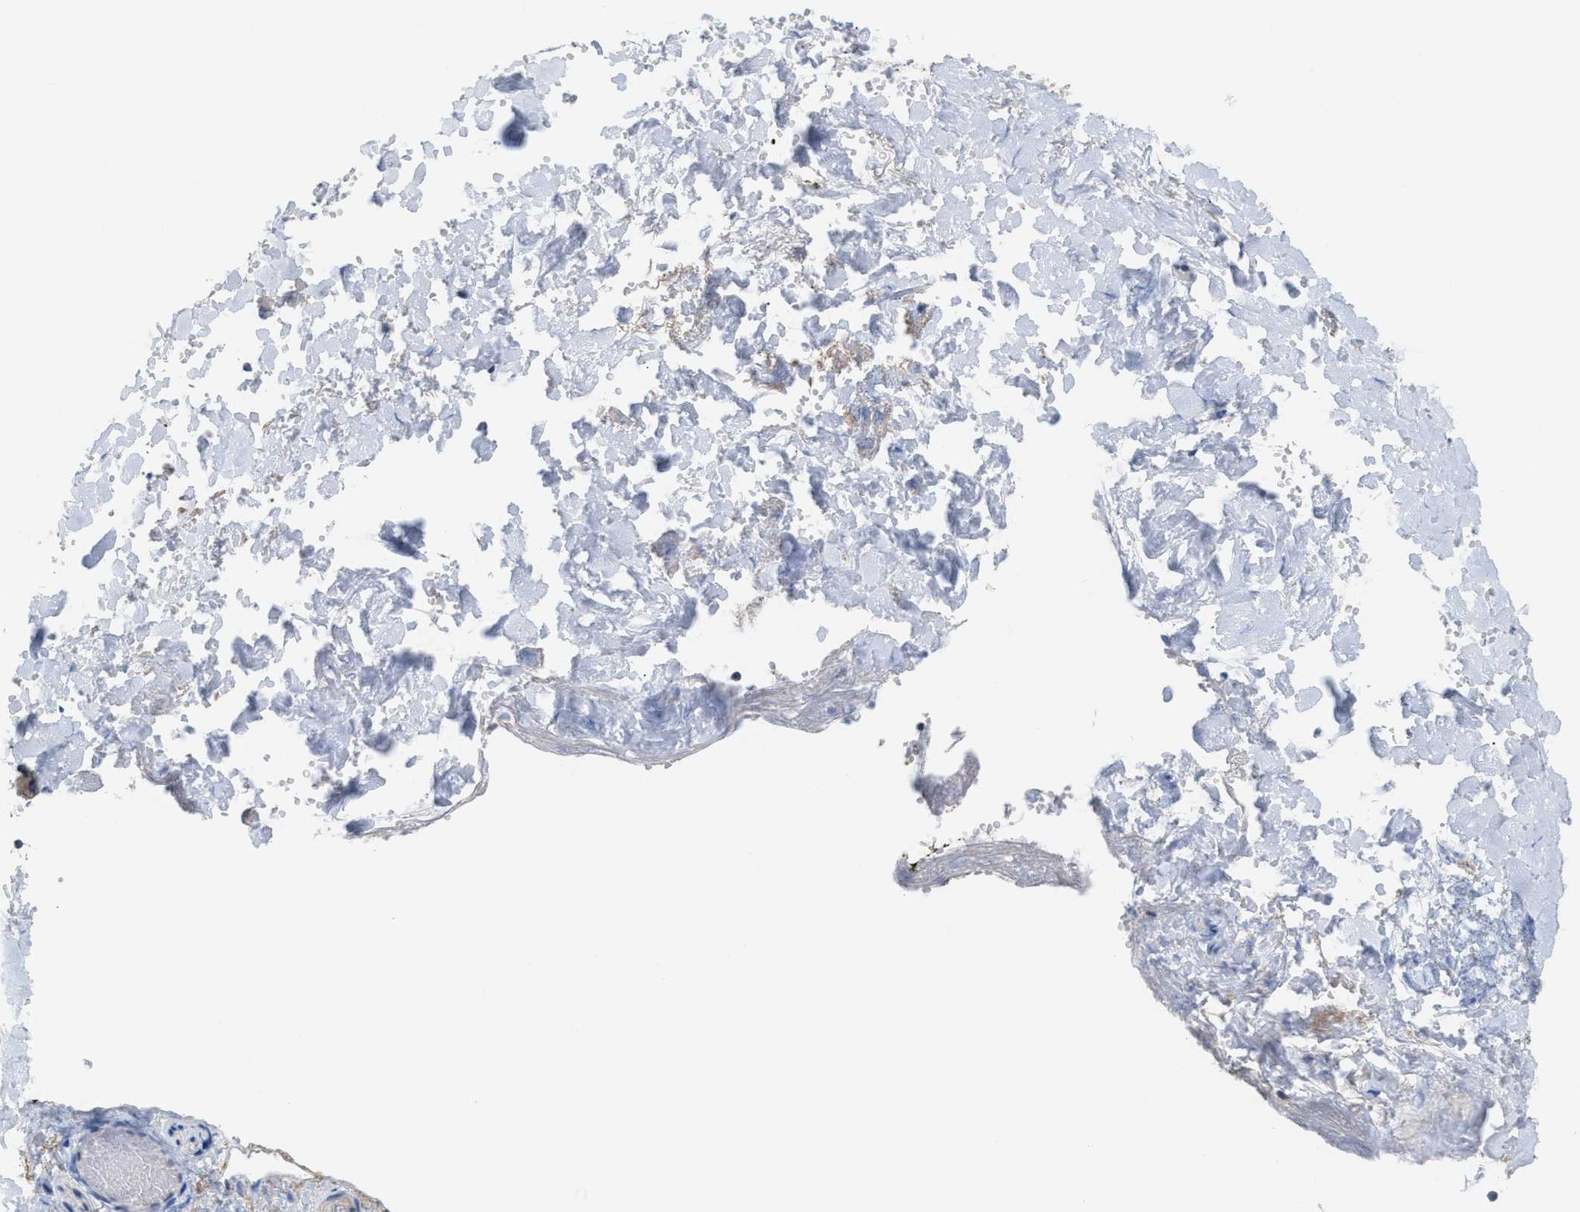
{"staining": {"intensity": "weak", "quantity": "<25%", "location": "cytoplasmic/membranous"}, "tissue": "salivary gland", "cell_type": "Glandular cells", "image_type": "normal", "snomed": [{"axis": "morphology", "description": "Normal tissue, NOS"}, {"axis": "topography", "description": "Salivary gland"}], "caption": "An immunohistochemistry (IHC) micrograph of benign salivary gland is shown. There is no staining in glandular cells of salivary gland.", "gene": "UBAP2", "patient": {"sex": "female", "age": 33}}